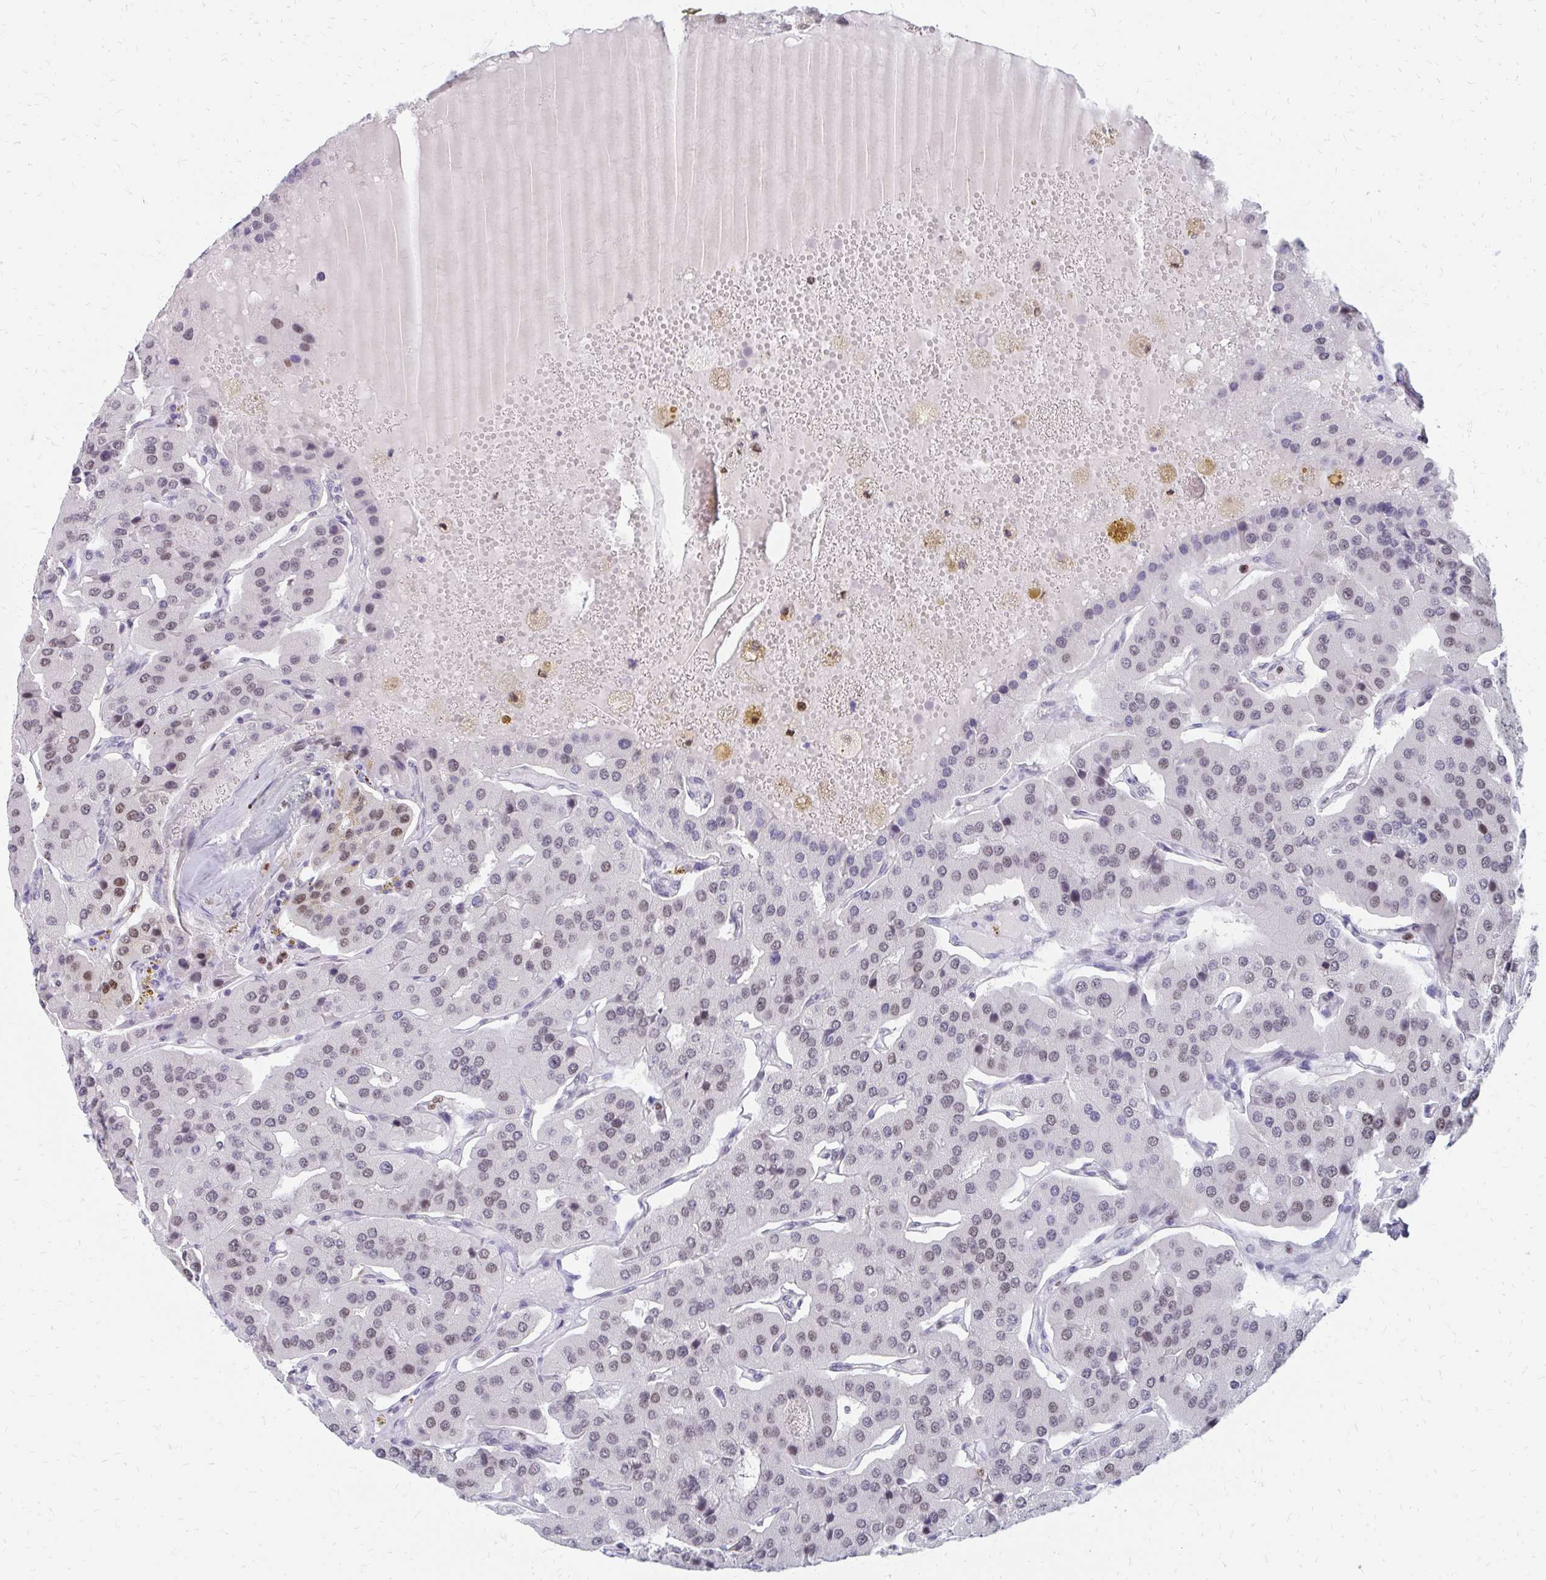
{"staining": {"intensity": "weak", "quantity": ">75%", "location": "nuclear"}, "tissue": "parathyroid gland", "cell_type": "Glandular cells", "image_type": "normal", "snomed": [{"axis": "morphology", "description": "Normal tissue, NOS"}, {"axis": "morphology", "description": "Adenoma, NOS"}, {"axis": "topography", "description": "Parathyroid gland"}], "caption": "Protein expression by immunohistochemistry demonstrates weak nuclear expression in about >75% of glandular cells in benign parathyroid gland. (DAB (3,3'-diaminobenzidine) IHC with brightfield microscopy, high magnification).", "gene": "PLK3", "patient": {"sex": "female", "age": 86}}